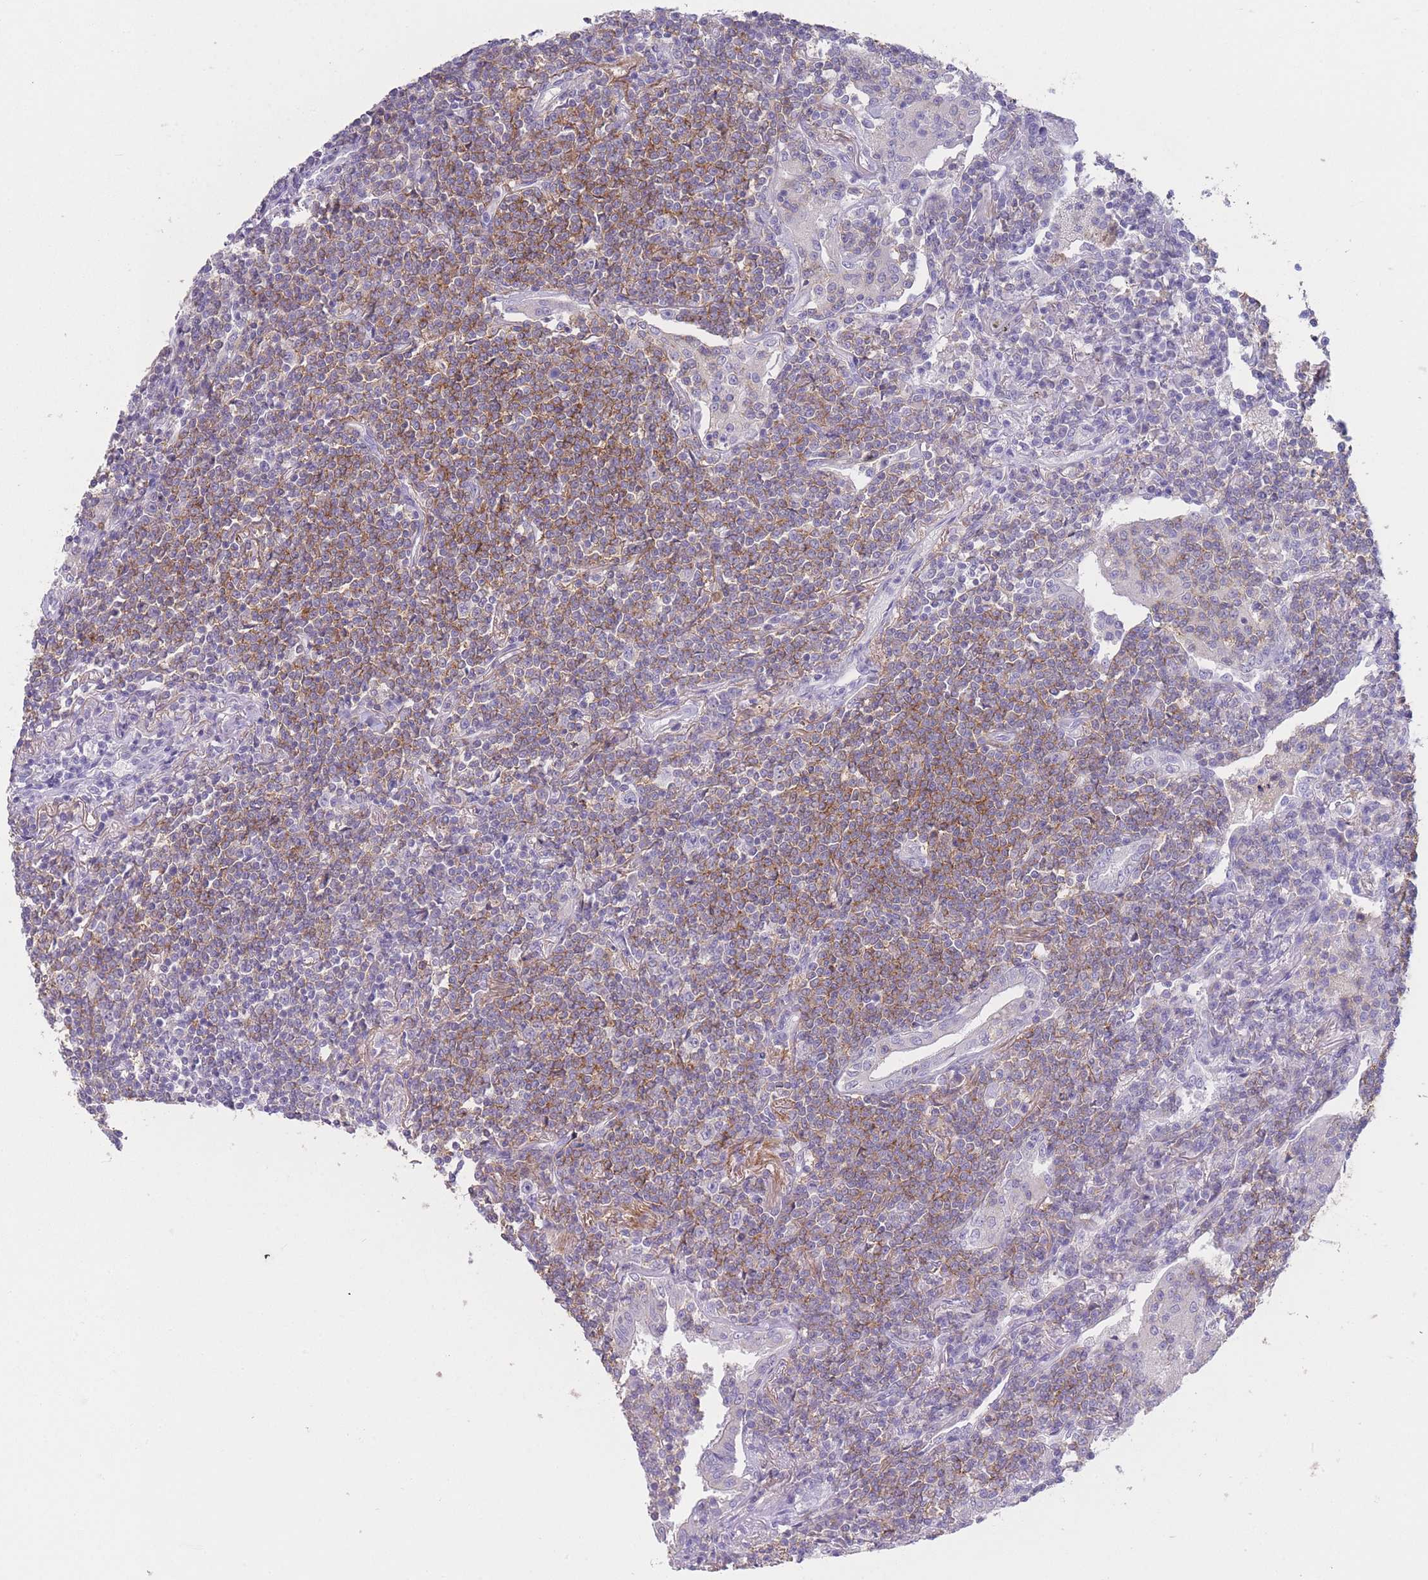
{"staining": {"intensity": "moderate", "quantity": "25%-75%", "location": "cytoplasmic/membranous"}, "tissue": "lymphoma", "cell_type": "Tumor cells", "image_type": "cancer", "snomed": [{"axis": "morphology", "description": "Malignant lymphoma, non-Hodgkin's type, Low grade"}, {"axis": "topography", "description": "Lung"}], "caption": "DAB immunohistochemical staining of low-grade malignant lymphoma, non-Hodgkin's type demonstrates moderate cytoplasmic/membranous protein positivity in approximately 25%-75% of tumor cells.", "gene": "CD37", "patient": {"sex": "female", "age": 71}}